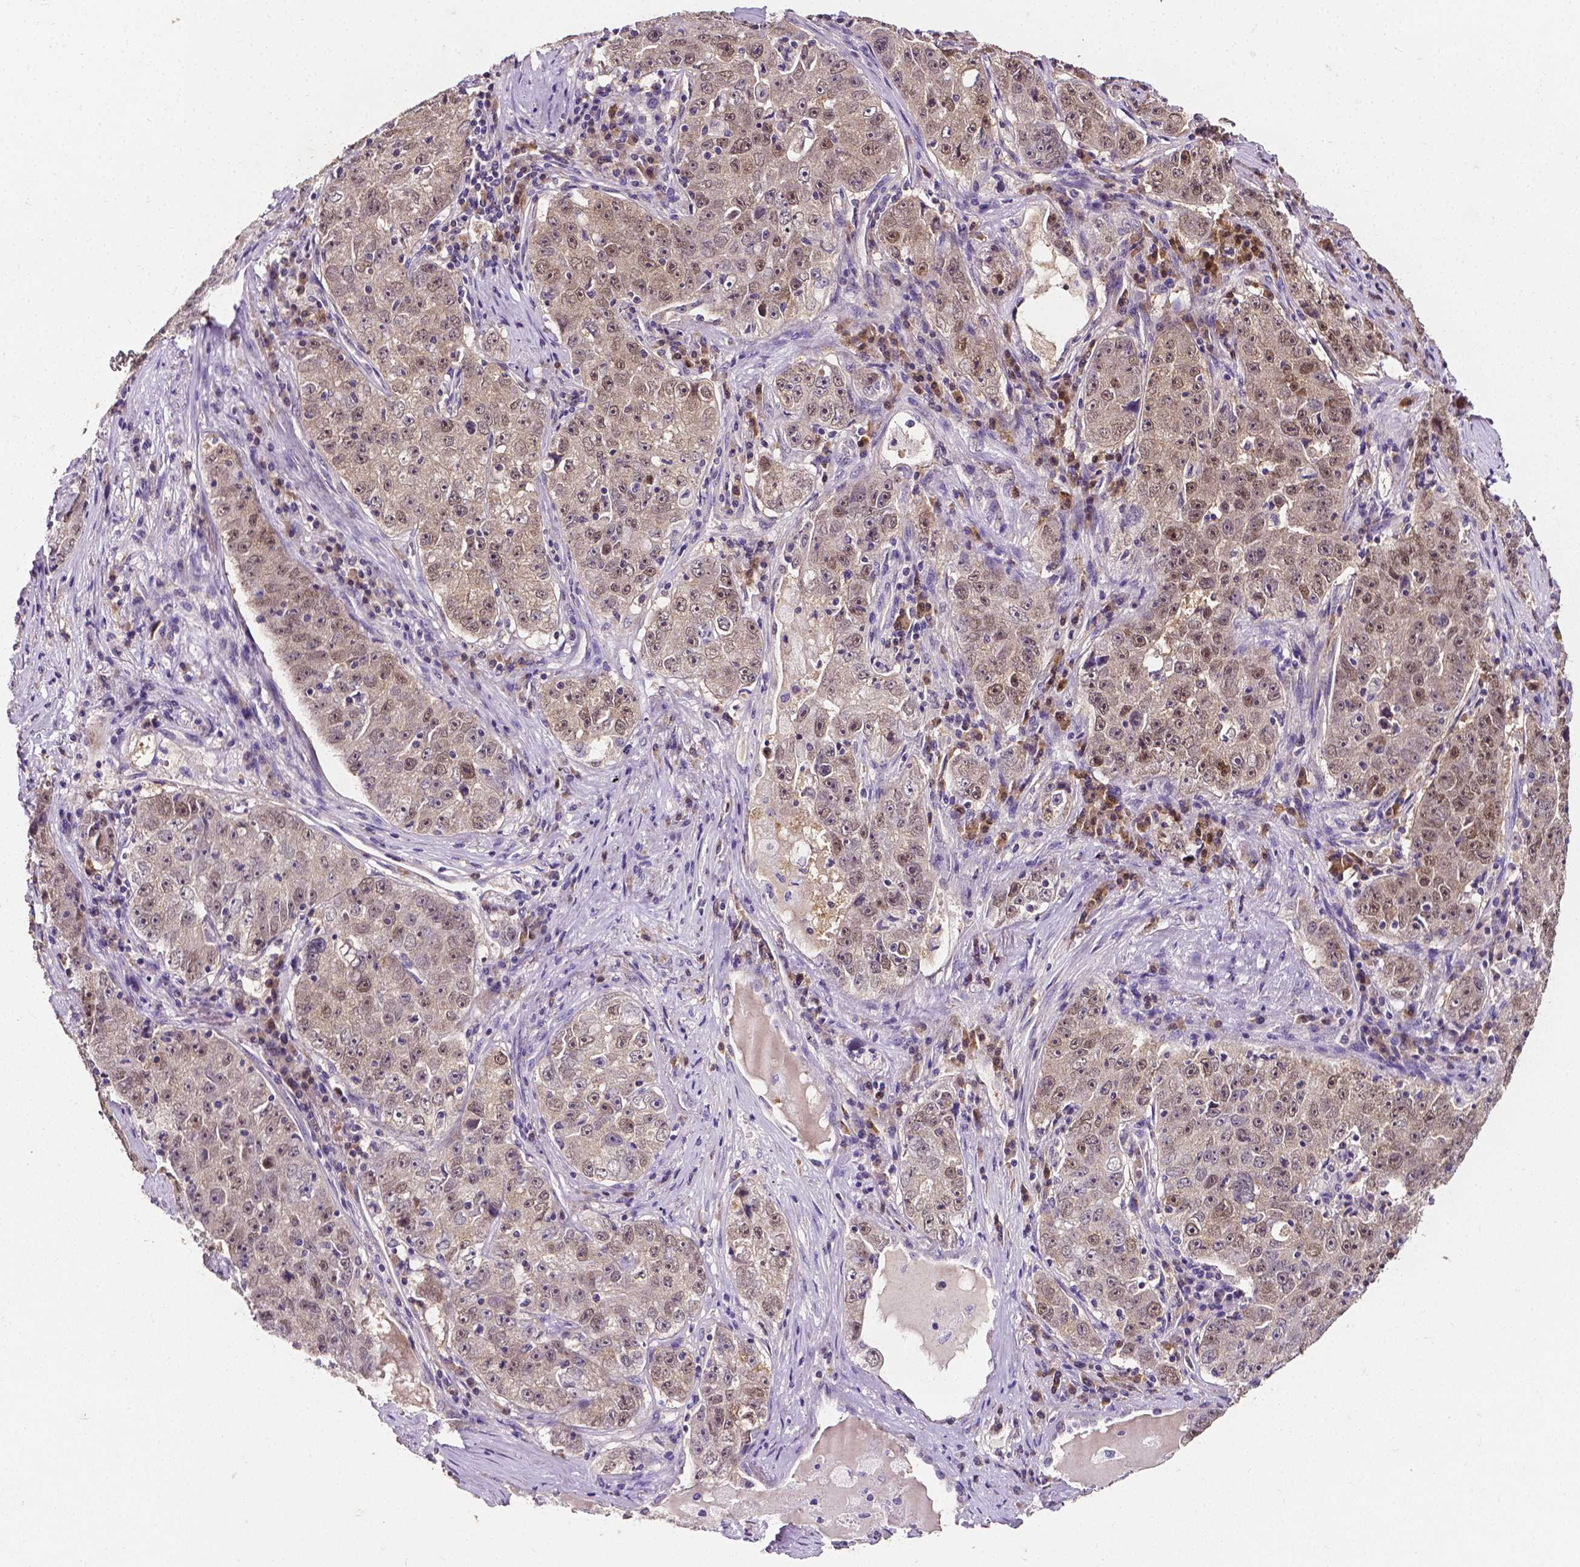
{"staining": {"intensity": "moderate", "quantity": ">75%", "location": "cytoplasmic/membranous,nuclear"}, "tissue": "lung cancer", "cell_type": "Tumor cells", "image_type": "cancer", "snomed": [{"axis": "morphology", "description": "Normal morphology"}, {"axis": "morphology", "description": "Adenocarcinoma, NOS"}, {"axis": "topography", "description": "Lymph node"}, {"axis": "topography", "description": "Lung"}], "caption": "Immunohistochemistry (IHC) staining of adenocarcinoma (lung), which demonstrates medium levels of moderate cytoplasmic/membranous and nuclear positivity in approximately >75% of tumor cells indicating moderate cytoplasmic/membranous and nuclear protein positivity. The staining was performed using DAB (brown) for protein detection and nuclei were counterstained in hematoxylin (blue).", "gene": "PSAT1", "patient": {"sex": "female", "age": 57}}